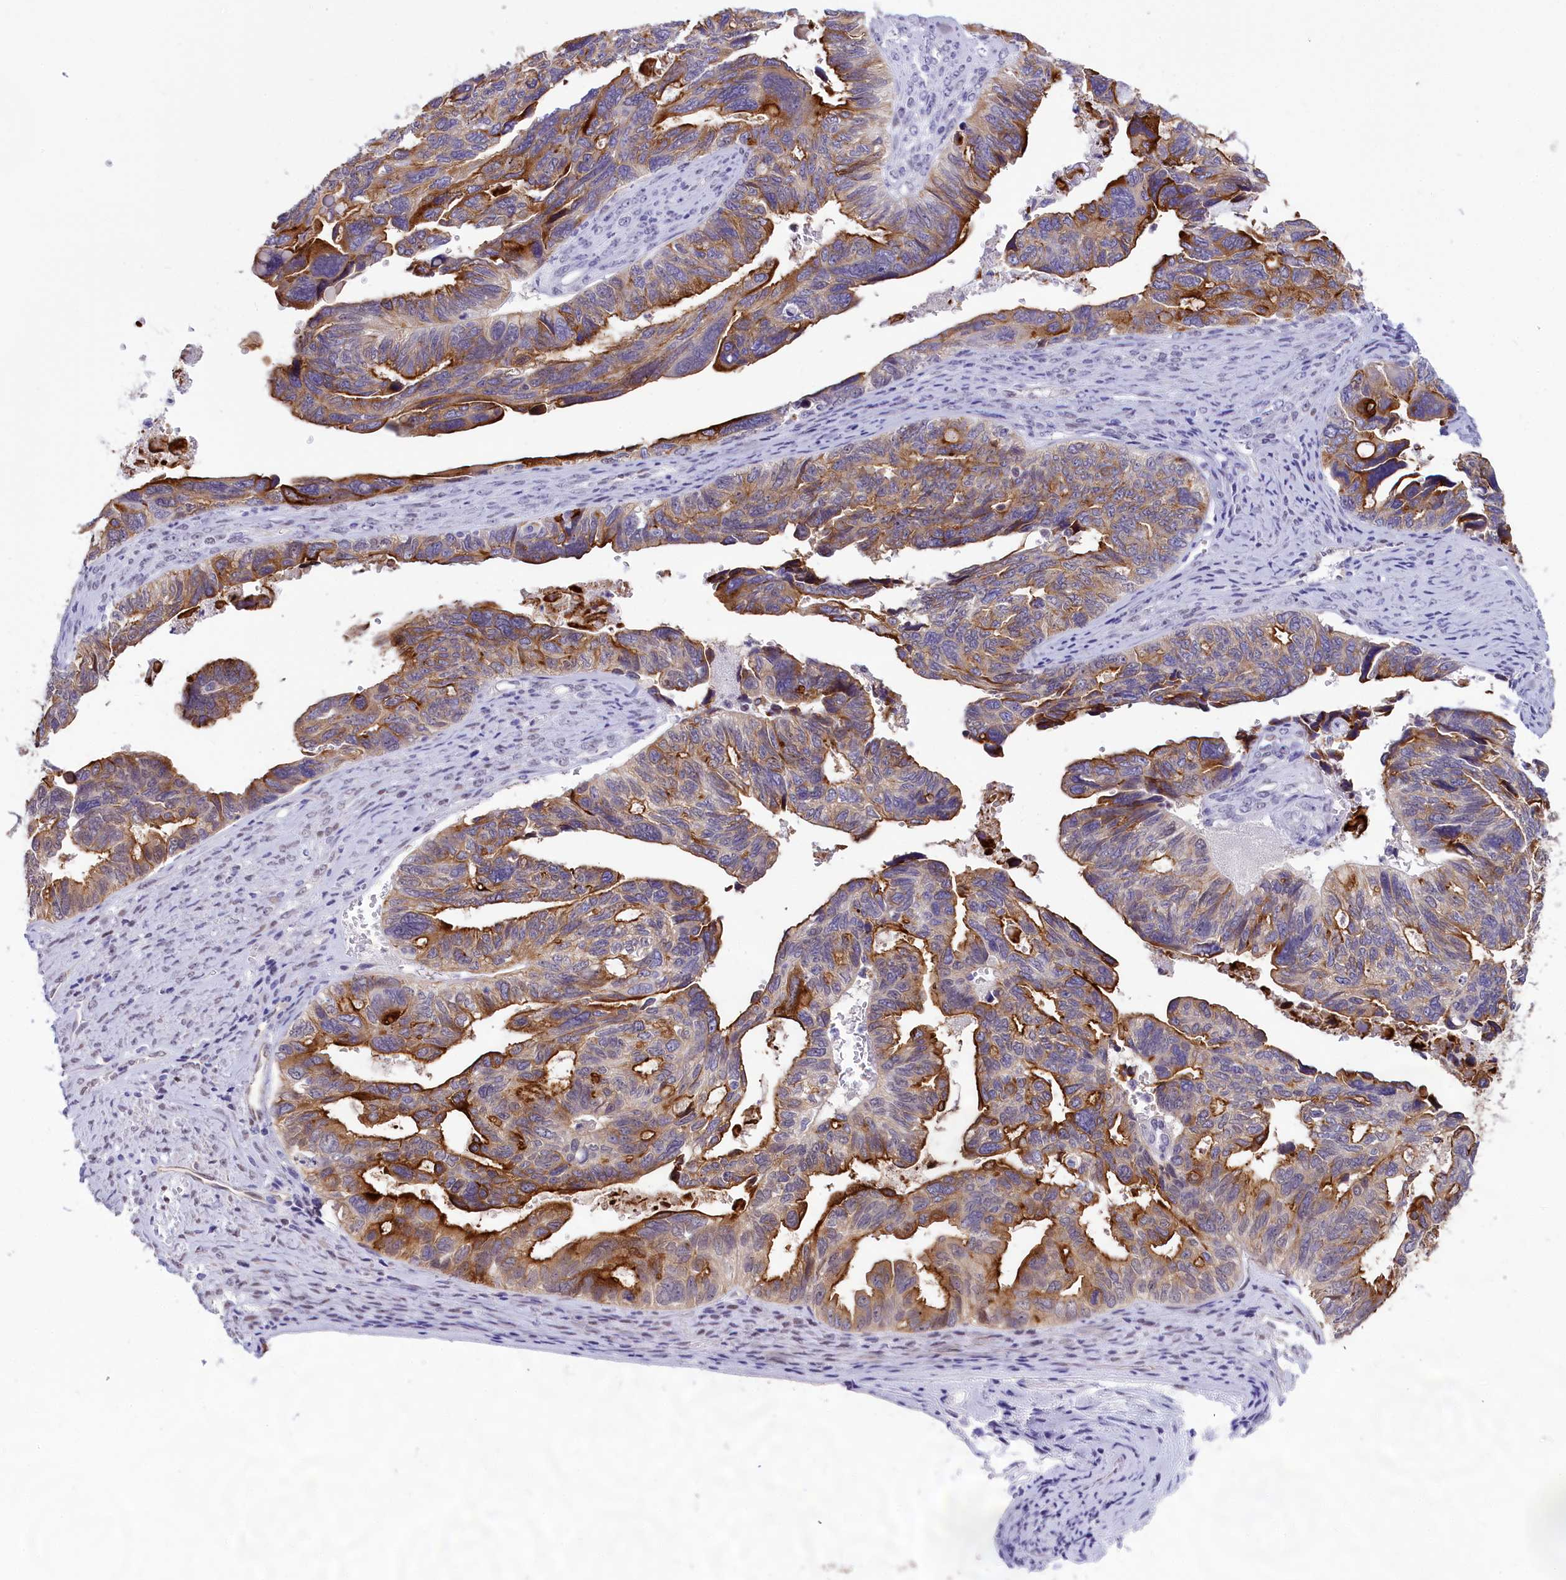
{"staining": {"intensity": "moderate", "quantity": "25%-75%", "location": "cytoplasmic/membranous"}, "tissue": "ovarian cancer", "cell_type": "Tumor cells", "image_type": "cancer", "snomed": [{"axis": "morphology", "description": "Cystadenocarcinoma, serous, NOS"}, {"axis": "topography", "description": "Ovary"}], "caption": "Immunohistochemistry (IHC) (DAB (3,3'-diaminobenzidine)) staining of ovarian serous cystadenocarcinoma demonstrates moderate cytoplasmic/membranous protein staining in about 25%-75% of tumor cells. (DAB (3,3'-diaminobenzidine) IHC, brown staining for protein, blue staining for nuclei).", "gene": "SPIRE2", "patient": {"sex": "female", "age": 79}}